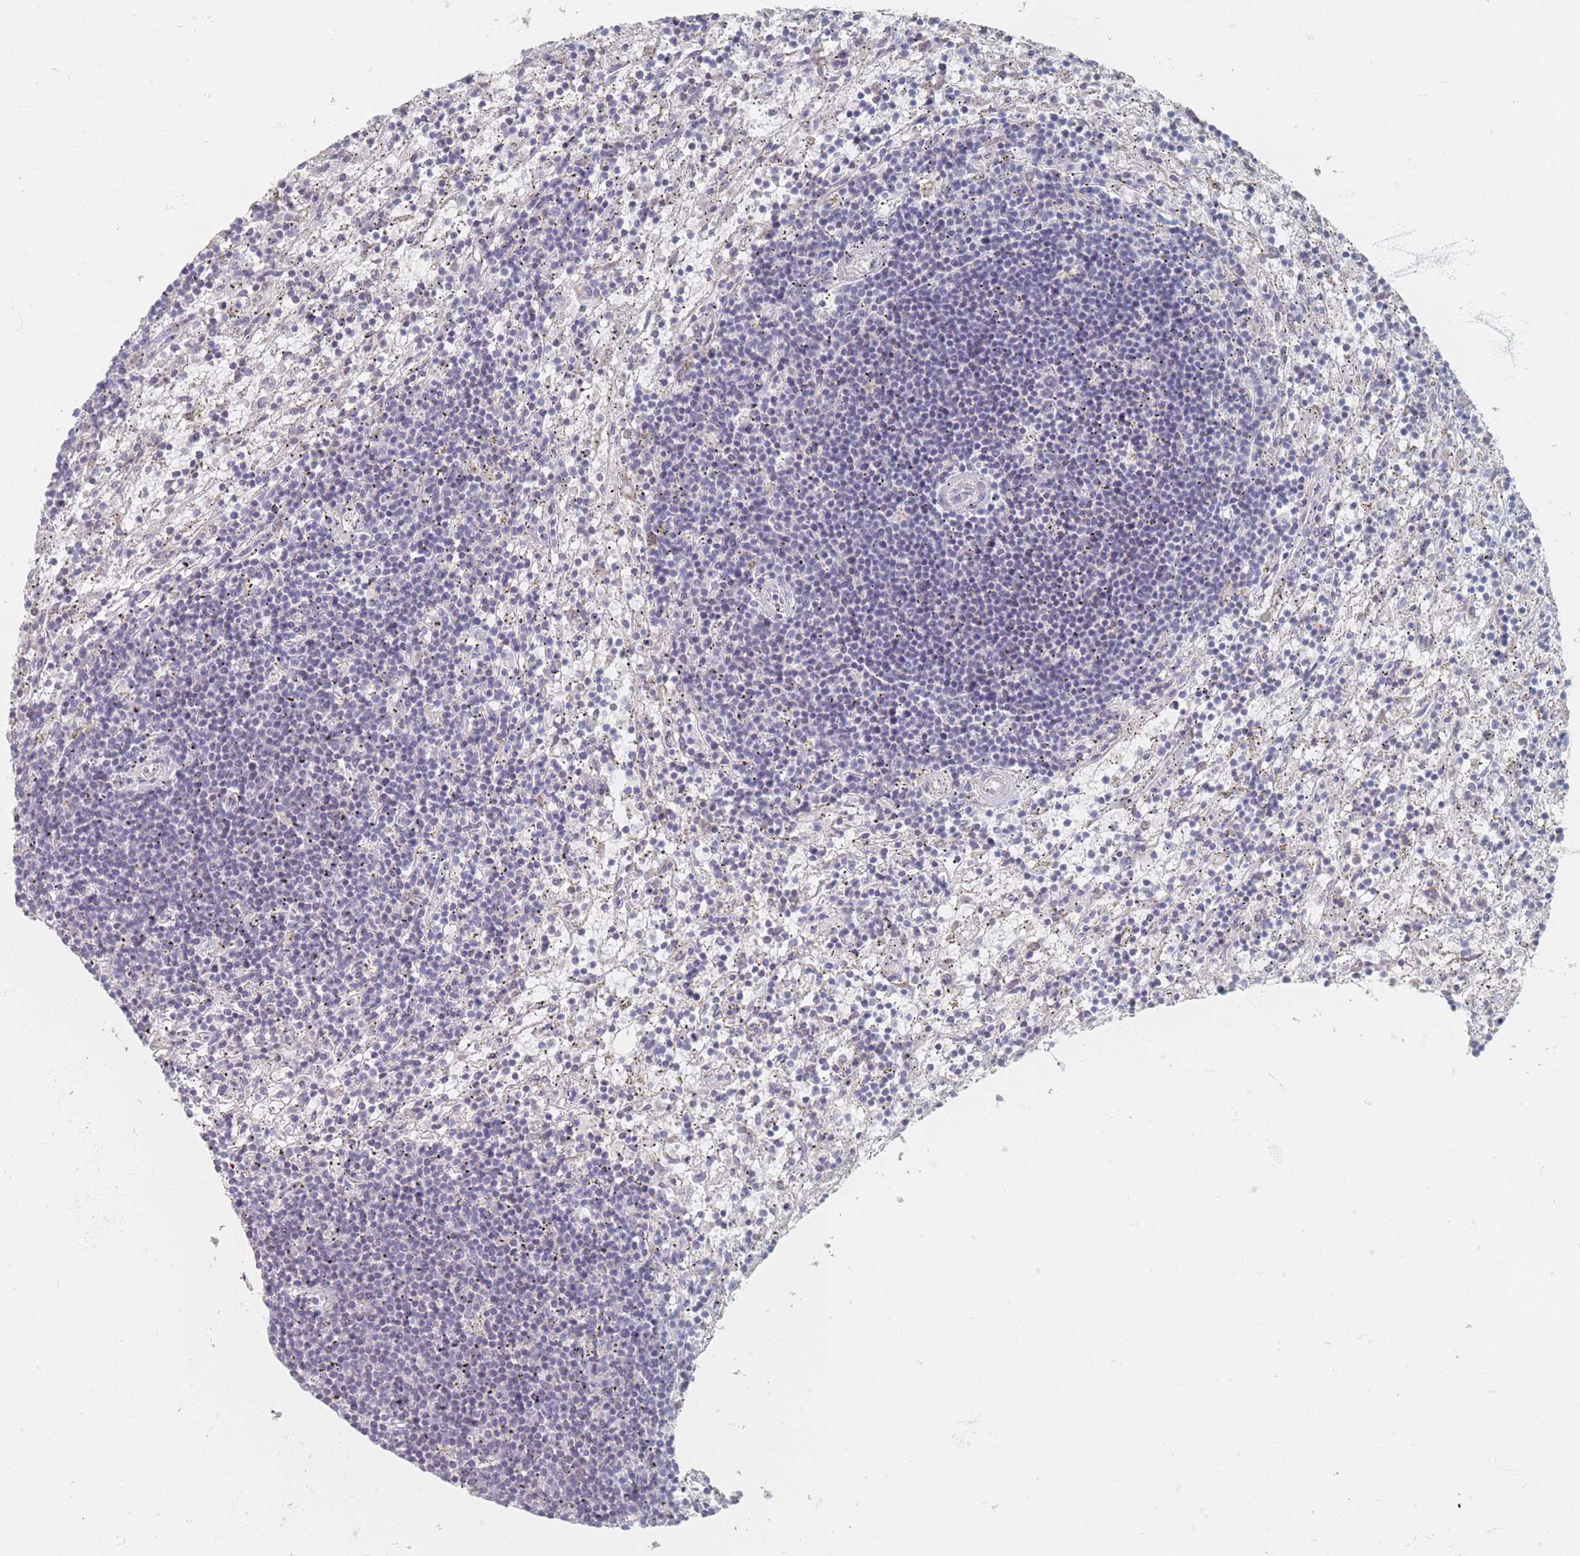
{"staining": {"intensity": "negative", "quantity": "none", "location": "none"}, "tissue": "lymphoma", "cell_type": "Tumor cells", "image_type": "cancer", "snomed": [{"axis": "morphology", "description": "Malignant lymphoma, non-Hodgkin's type, Low grade"}, {"axis": "topography", "description": "Spleen"}], "caption": "IHC image of neoplastic tissue: lymphoma stained with DAB (3,3'-diaminobenzidine) demonstrates no significant protein expression in tumor cells.", "gene": "HELZ2", "patient": {"sex": "male", "age": 76}}